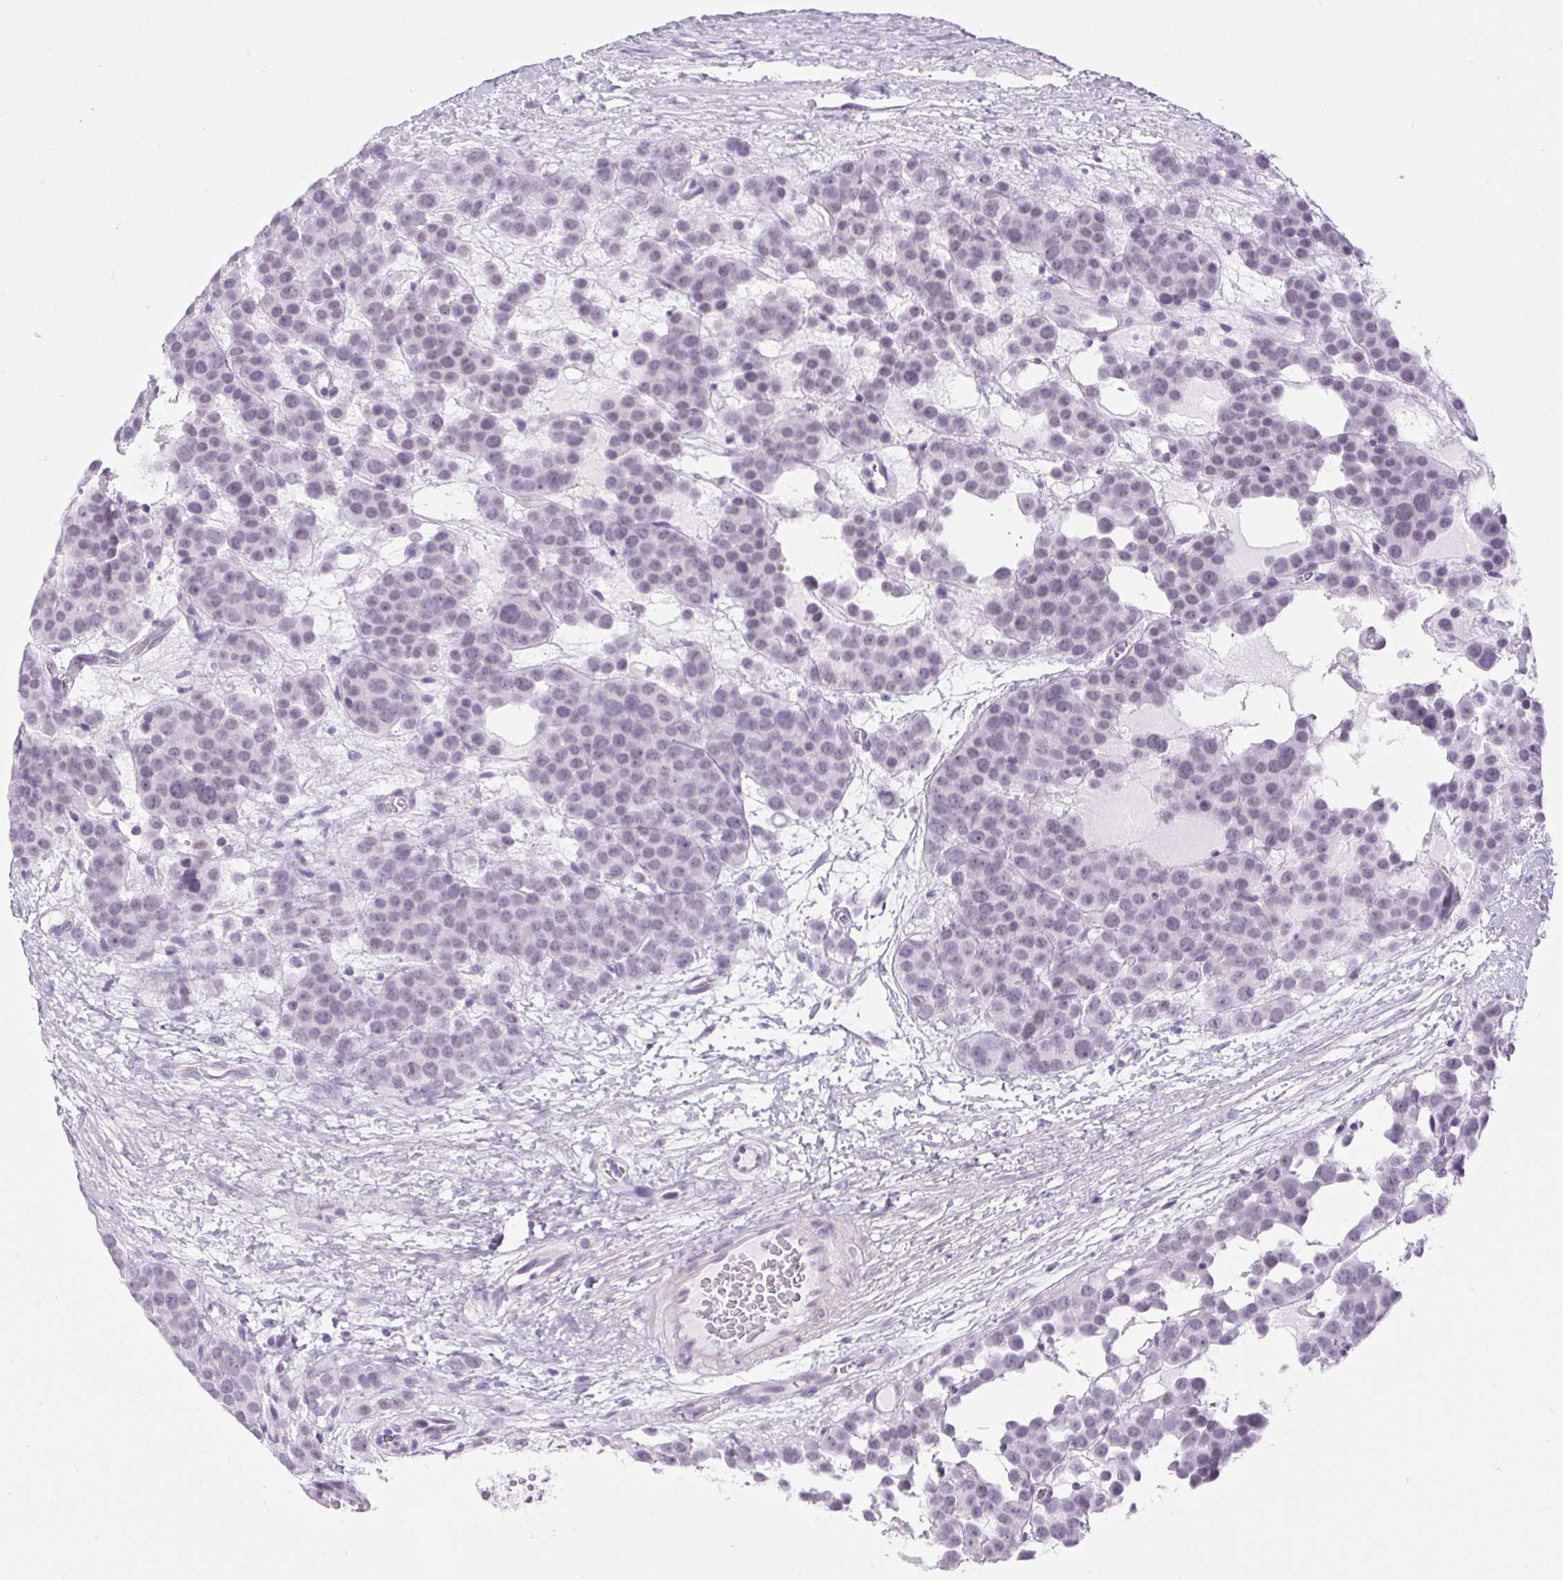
{"staining": {"intensity": "negative", "quantity": "none", "location": "none"}, "tissue": "testis cancer", "cell_type": "Tumor cells", "image_type": "cancer", "snomed": [{"axis": "morphology", "description": "Seminoma, NOS"}, {"axis": "topography", "description": "Testis"}], "caption": "DAB (3,3'-diaminobenzidine) immunohistochemical staining of human testis cancer reveals no significant expression in tumor cells. (DAB (3,3'-diaminobenzidine) immunohistochemistry (IHC) visualized using brightfield microscopy, high magnification).", "gene": "BCAS1", "patient": {"sex": "male", "age": 71}}